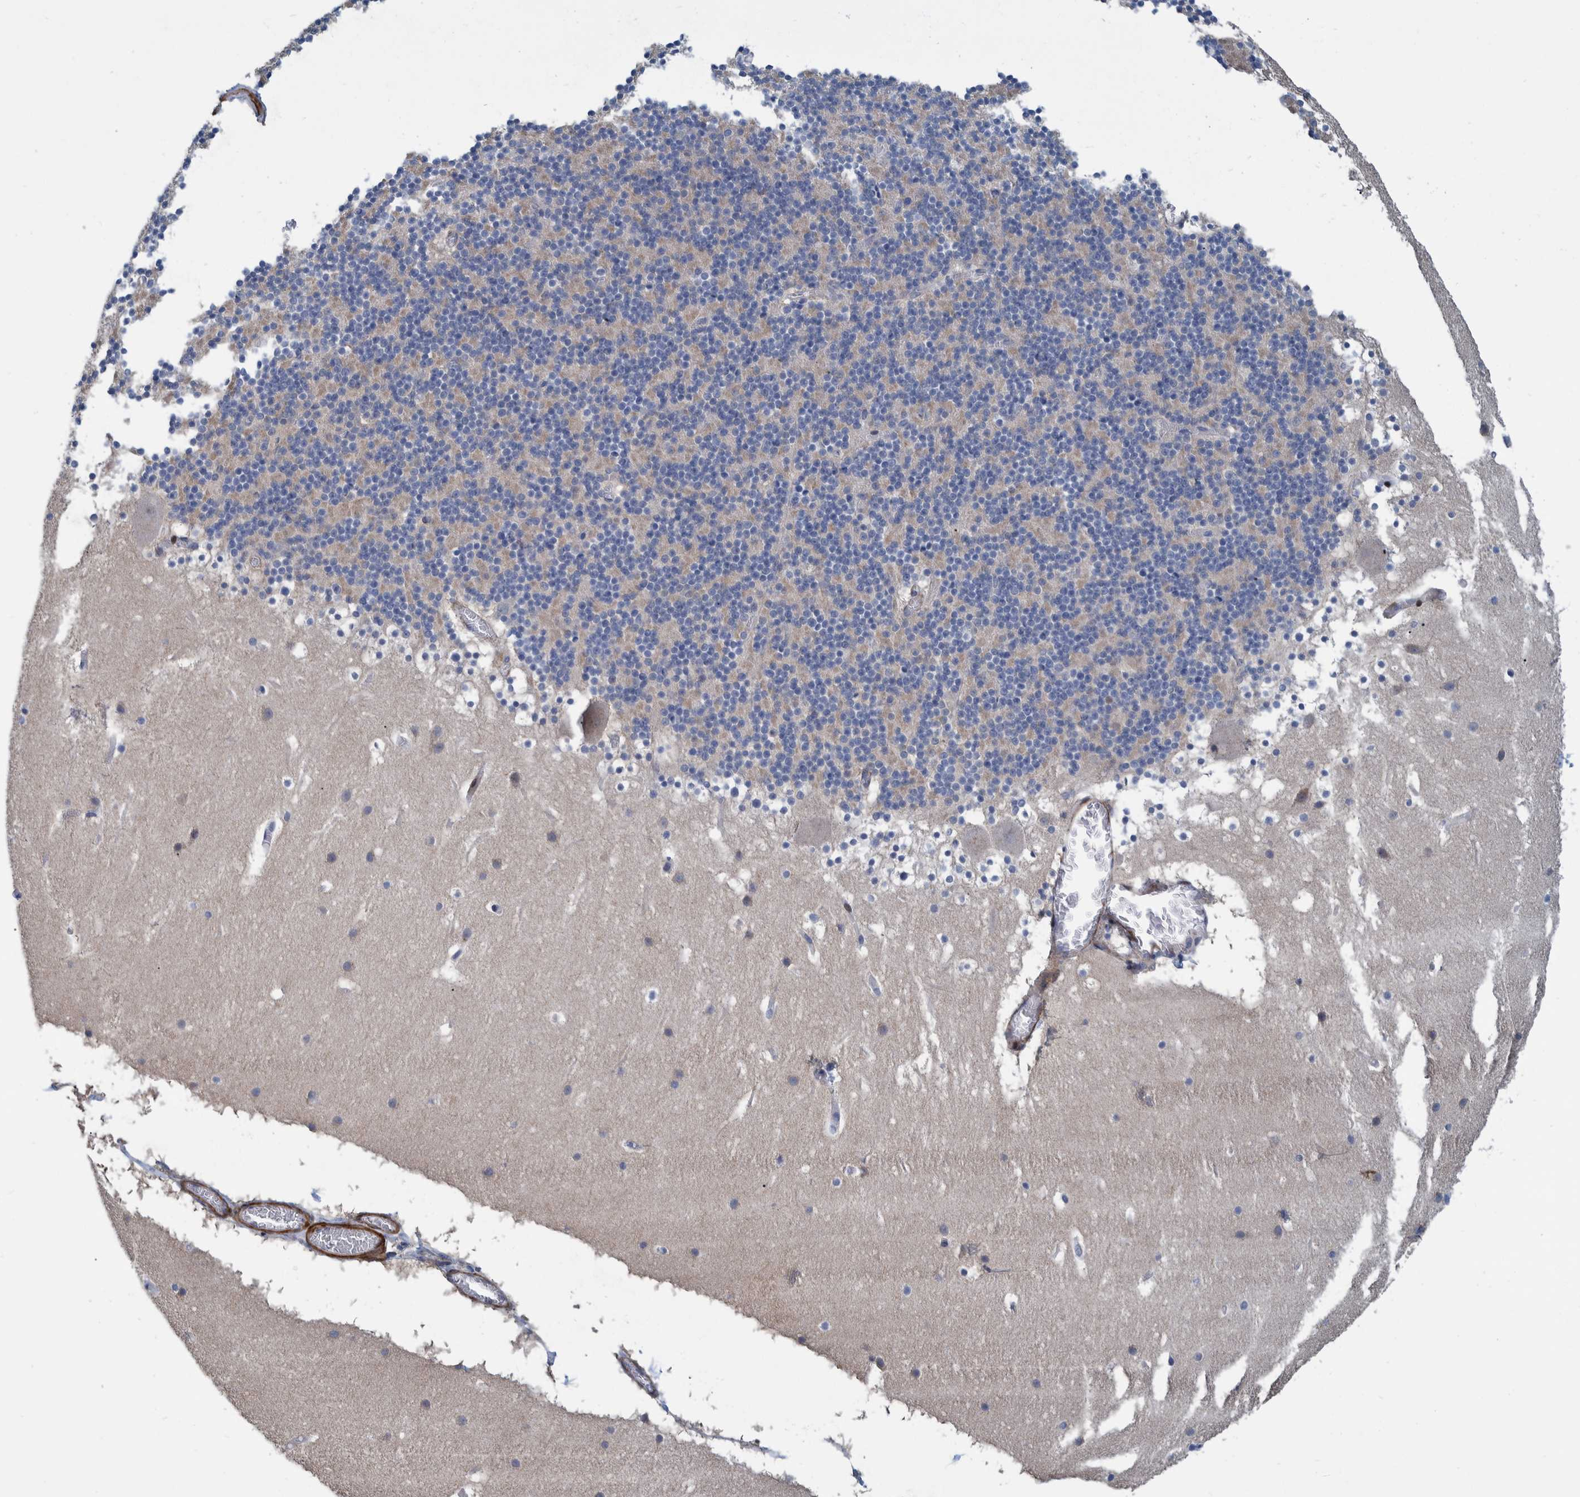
{"staining": {"intensity": "moderate", "quantity": "<25%", "location": "cytoplasmic/membranous"}, "tissue": "cerebellum", "cell_type": "Cells in granular layer", "image_type": "normal", "snomed": [{"axis": "morphology", "description": "Normal tissue, NOS"}, {"axis": "topography", "description": "Cerebellum"}], "caption": "Moderate cytoplasmic/membranous positivity for a protein is identified in approximately <25% of cells in granular layer of benign cerebellum using IHC.", "gene": "MKS1", "patient": {"sex": "male", "age": 45}}